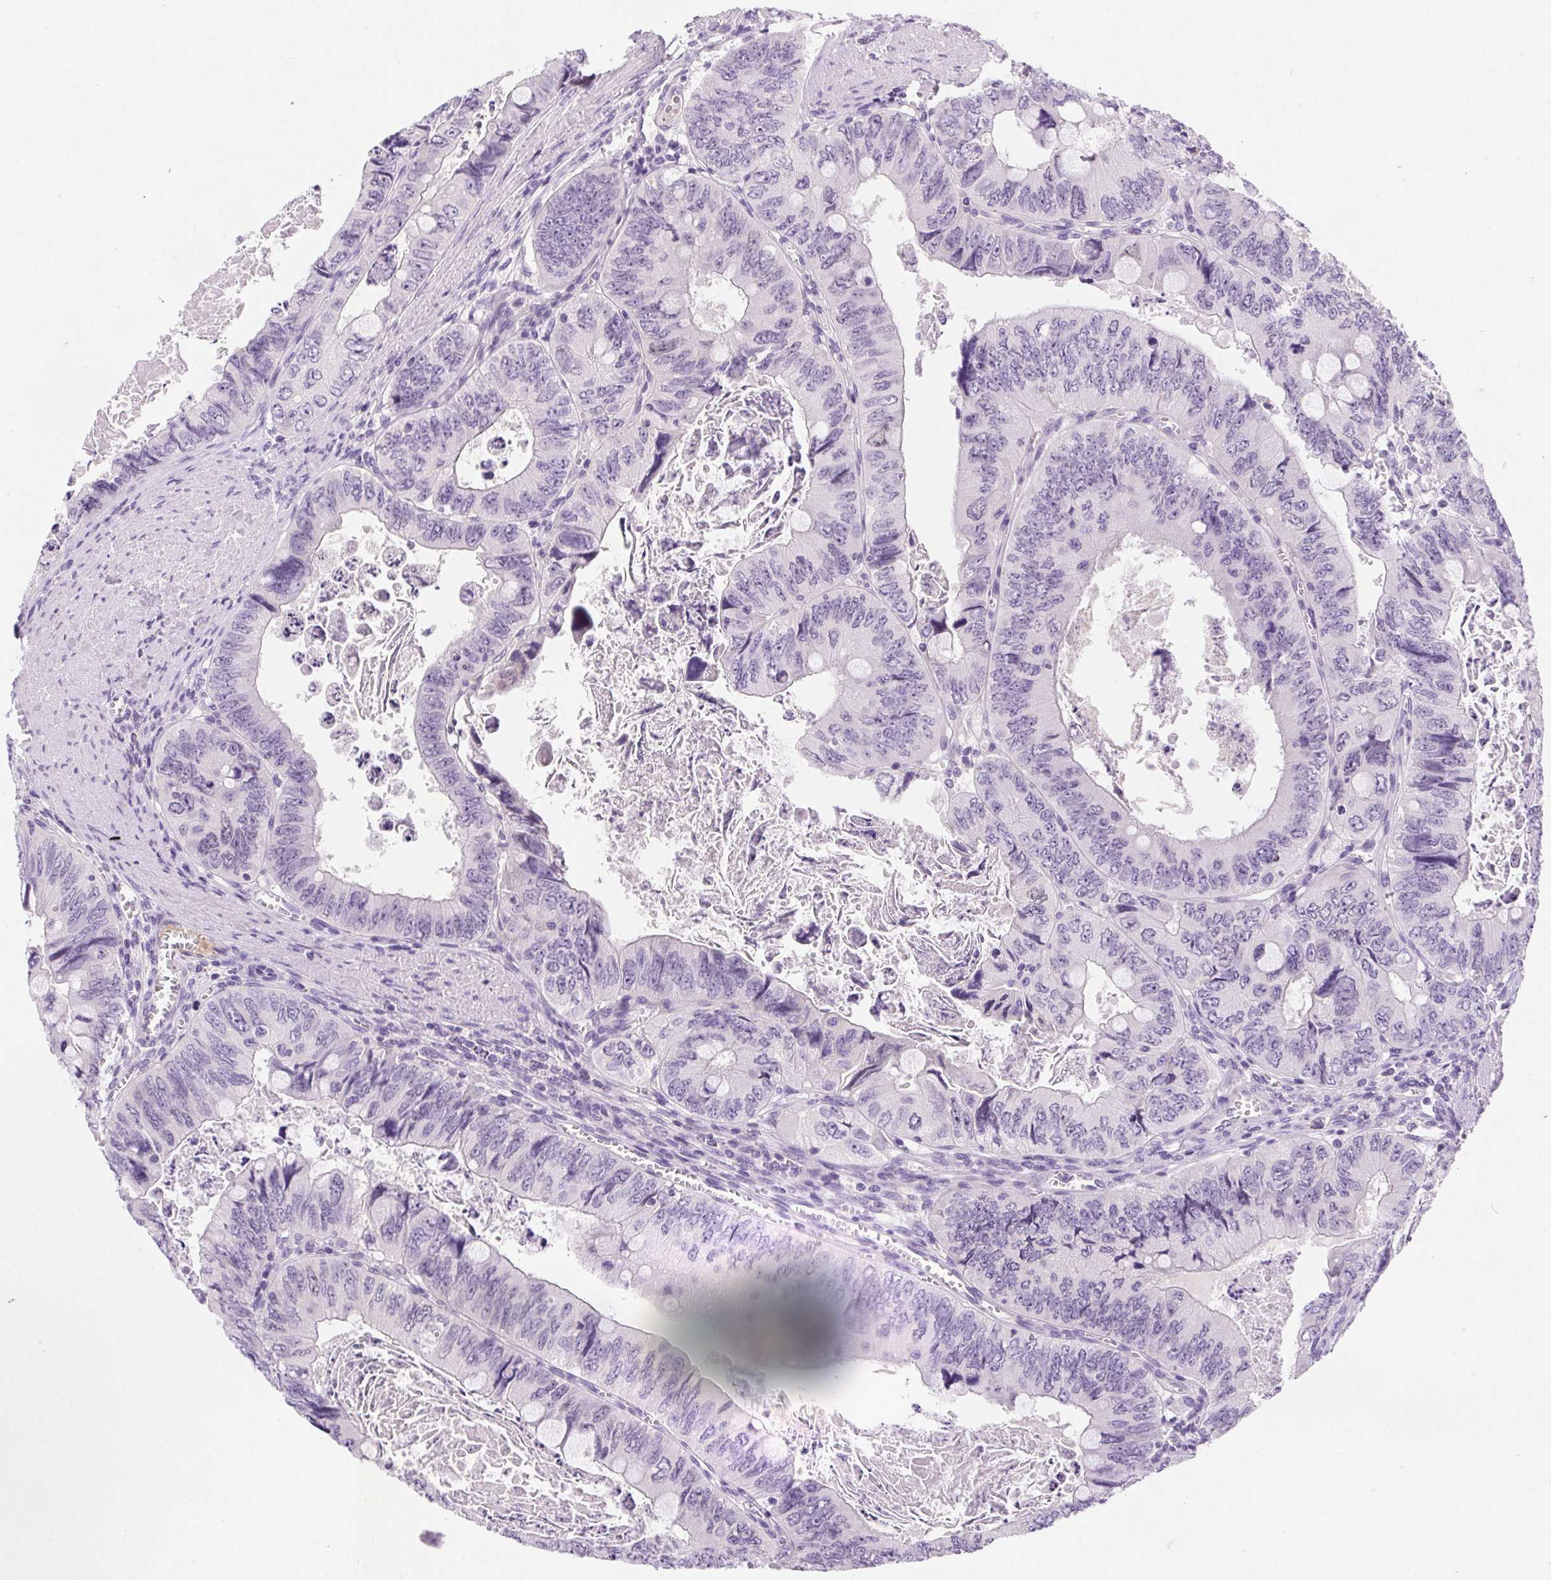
{"staining": {"intensity": "negative", "quantity": "none", "location": "none"}, "tissue": "colorectal cancer", "cell_type": "Tumor cells", "image_type": "cancer", "snomed": [{"axis": "morphology", "description": "Adenocarcinoma, NOS"}, {"axis": "topography", "description": "Colon"}], "caption": "Tumor cells are negative for brown protein staining in adenocarcinoma (colorectal). (Immunohistochemistry (ihc), brightfield microscopy, high magnification).", "gene": "SSTR4", "patient": {"sex": "female", "age": 84}}